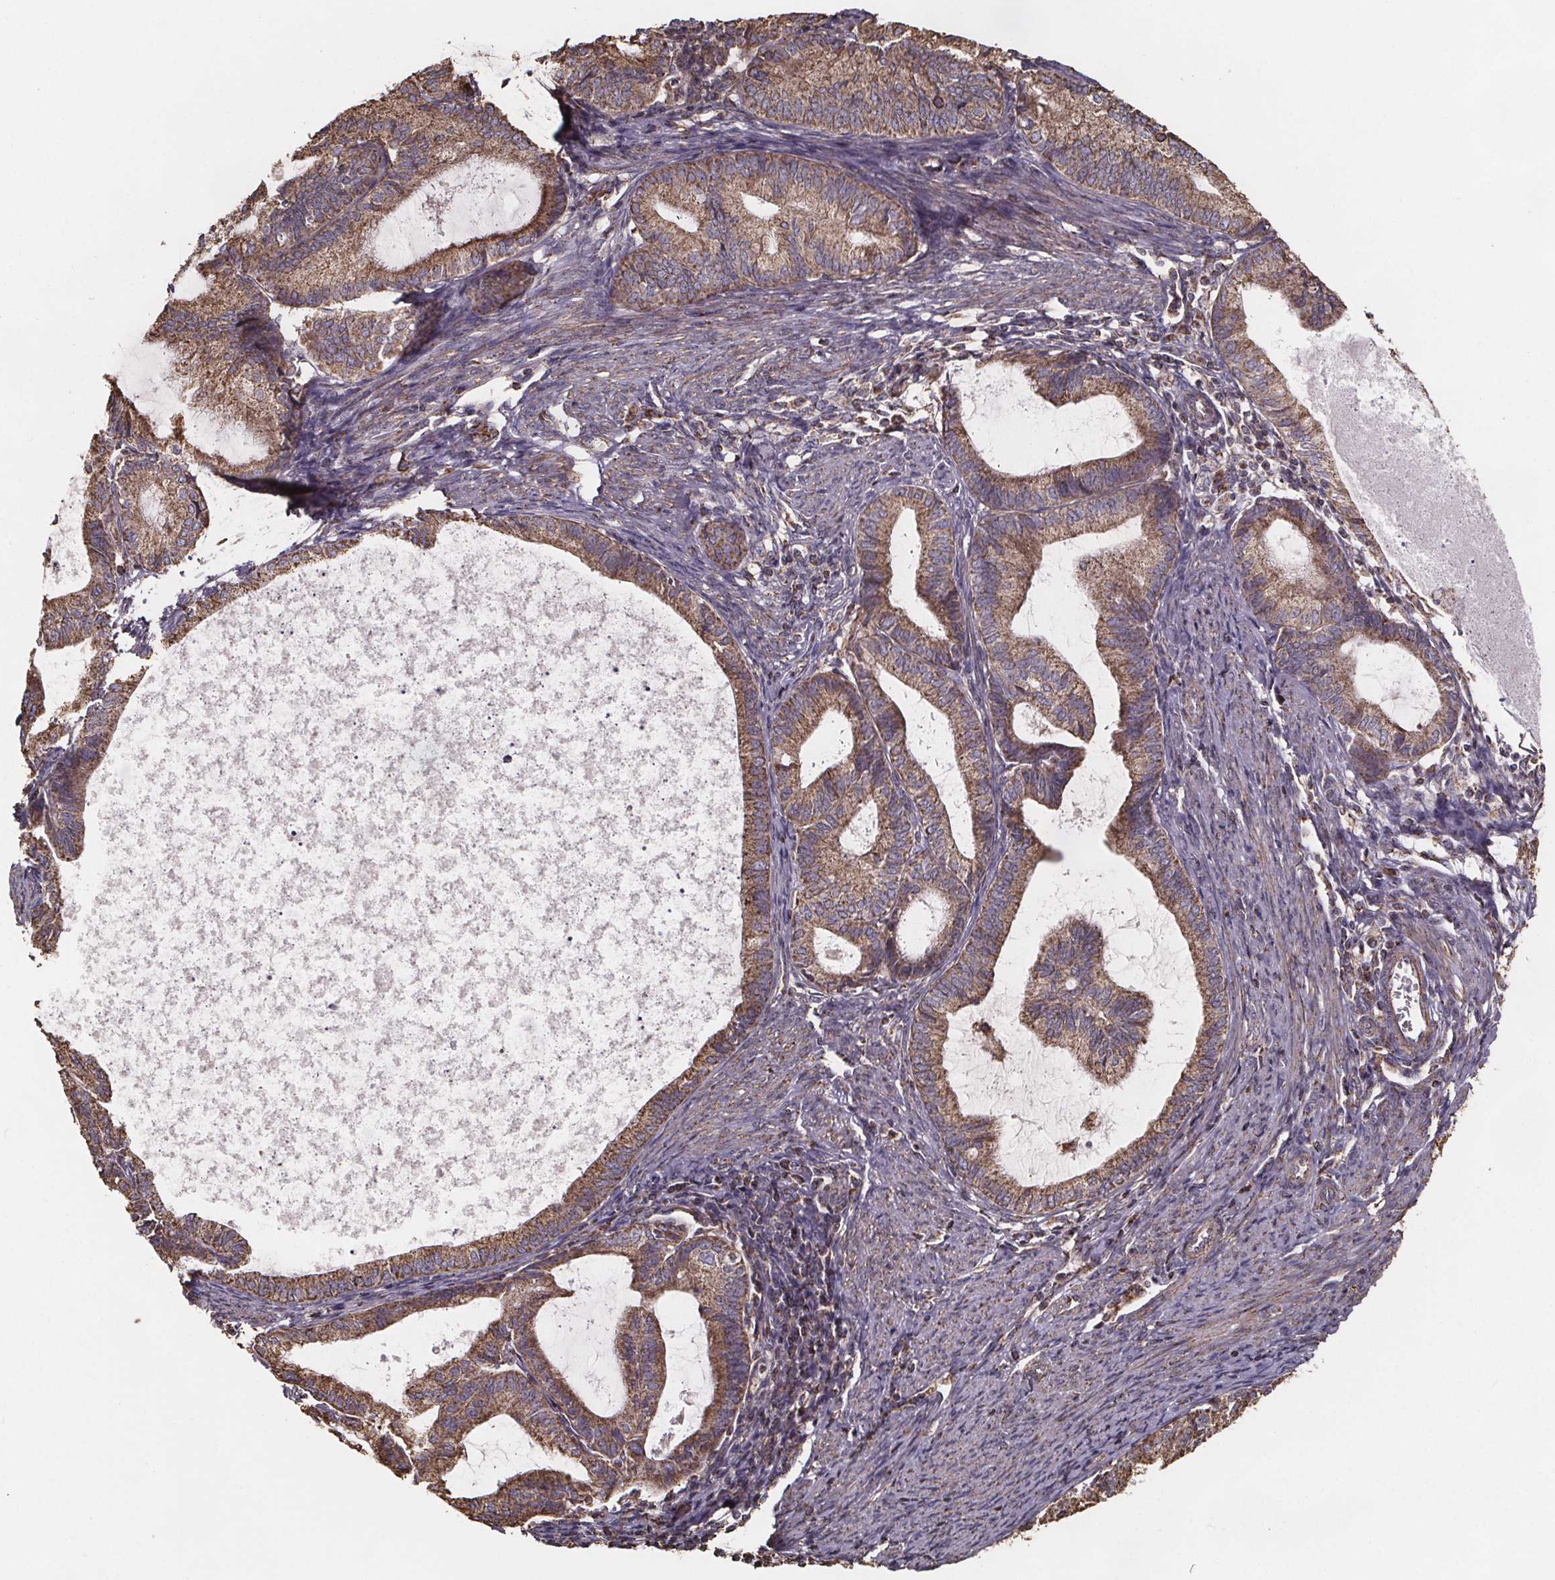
{"staining": {"intensity": "moderate", "quantity": ">75%", "location": "cytoplasmic/membranous"}, "tissue": "endometrial cancer", "cell_type": "Tumor cells", "image_type": "cancer", "snomed": [{"axis": "morphology", "description": "Adenocarcinoma, NOS"}, {"axis": "topography", "description": "Endometrium"}], "caption": "Human endometrial cancer stained for a protein (brown) reveals moderate cytoplasmic/membranous positive expression in about >75% of tumor cells.", "gene": "SLC35D2", "patient": {"sex": "female", "age": 86}}